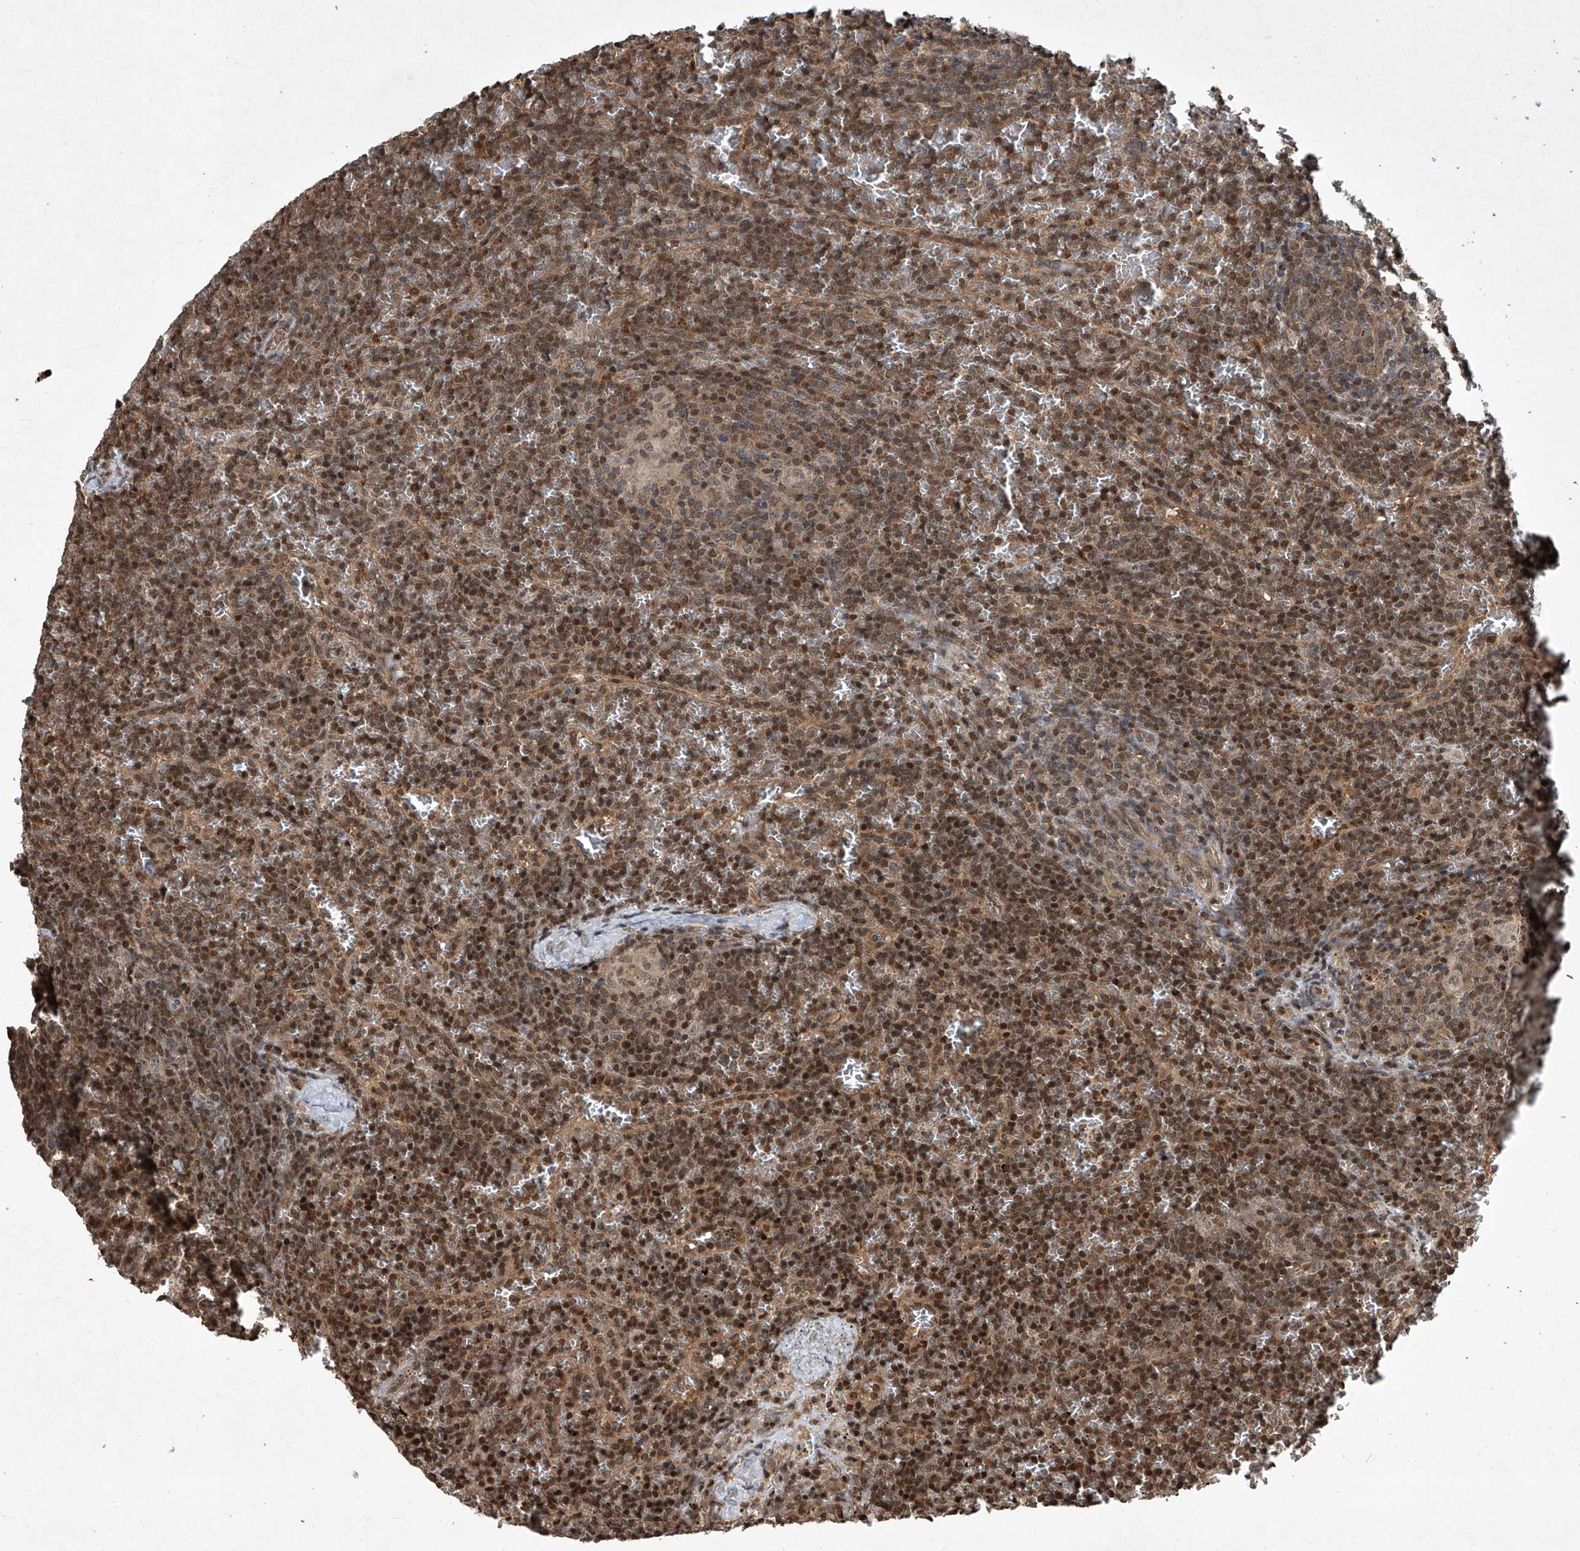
{"staining": {"intensity": "strong", "quantity": ">75%", "location": "nuclear"}, "tissue": "lymphoma", "cell_type": "Tumor cells", "image_type": "cancer", "snomed": [{"axis": "morphology", "description": "Malignant lymphoma, non-Hodgkin's type, Low grade"}, {"axis": "topography", "description": "Spleen"}], "caption": "Protein expression analysis of malignant lymphoma, non-Hodgkin's type (low-grade) shows strong nuclear staining in about >75% of tumor cells.", "gene": "TSNAX", "patient": {"sex": "female", "age": 19}}